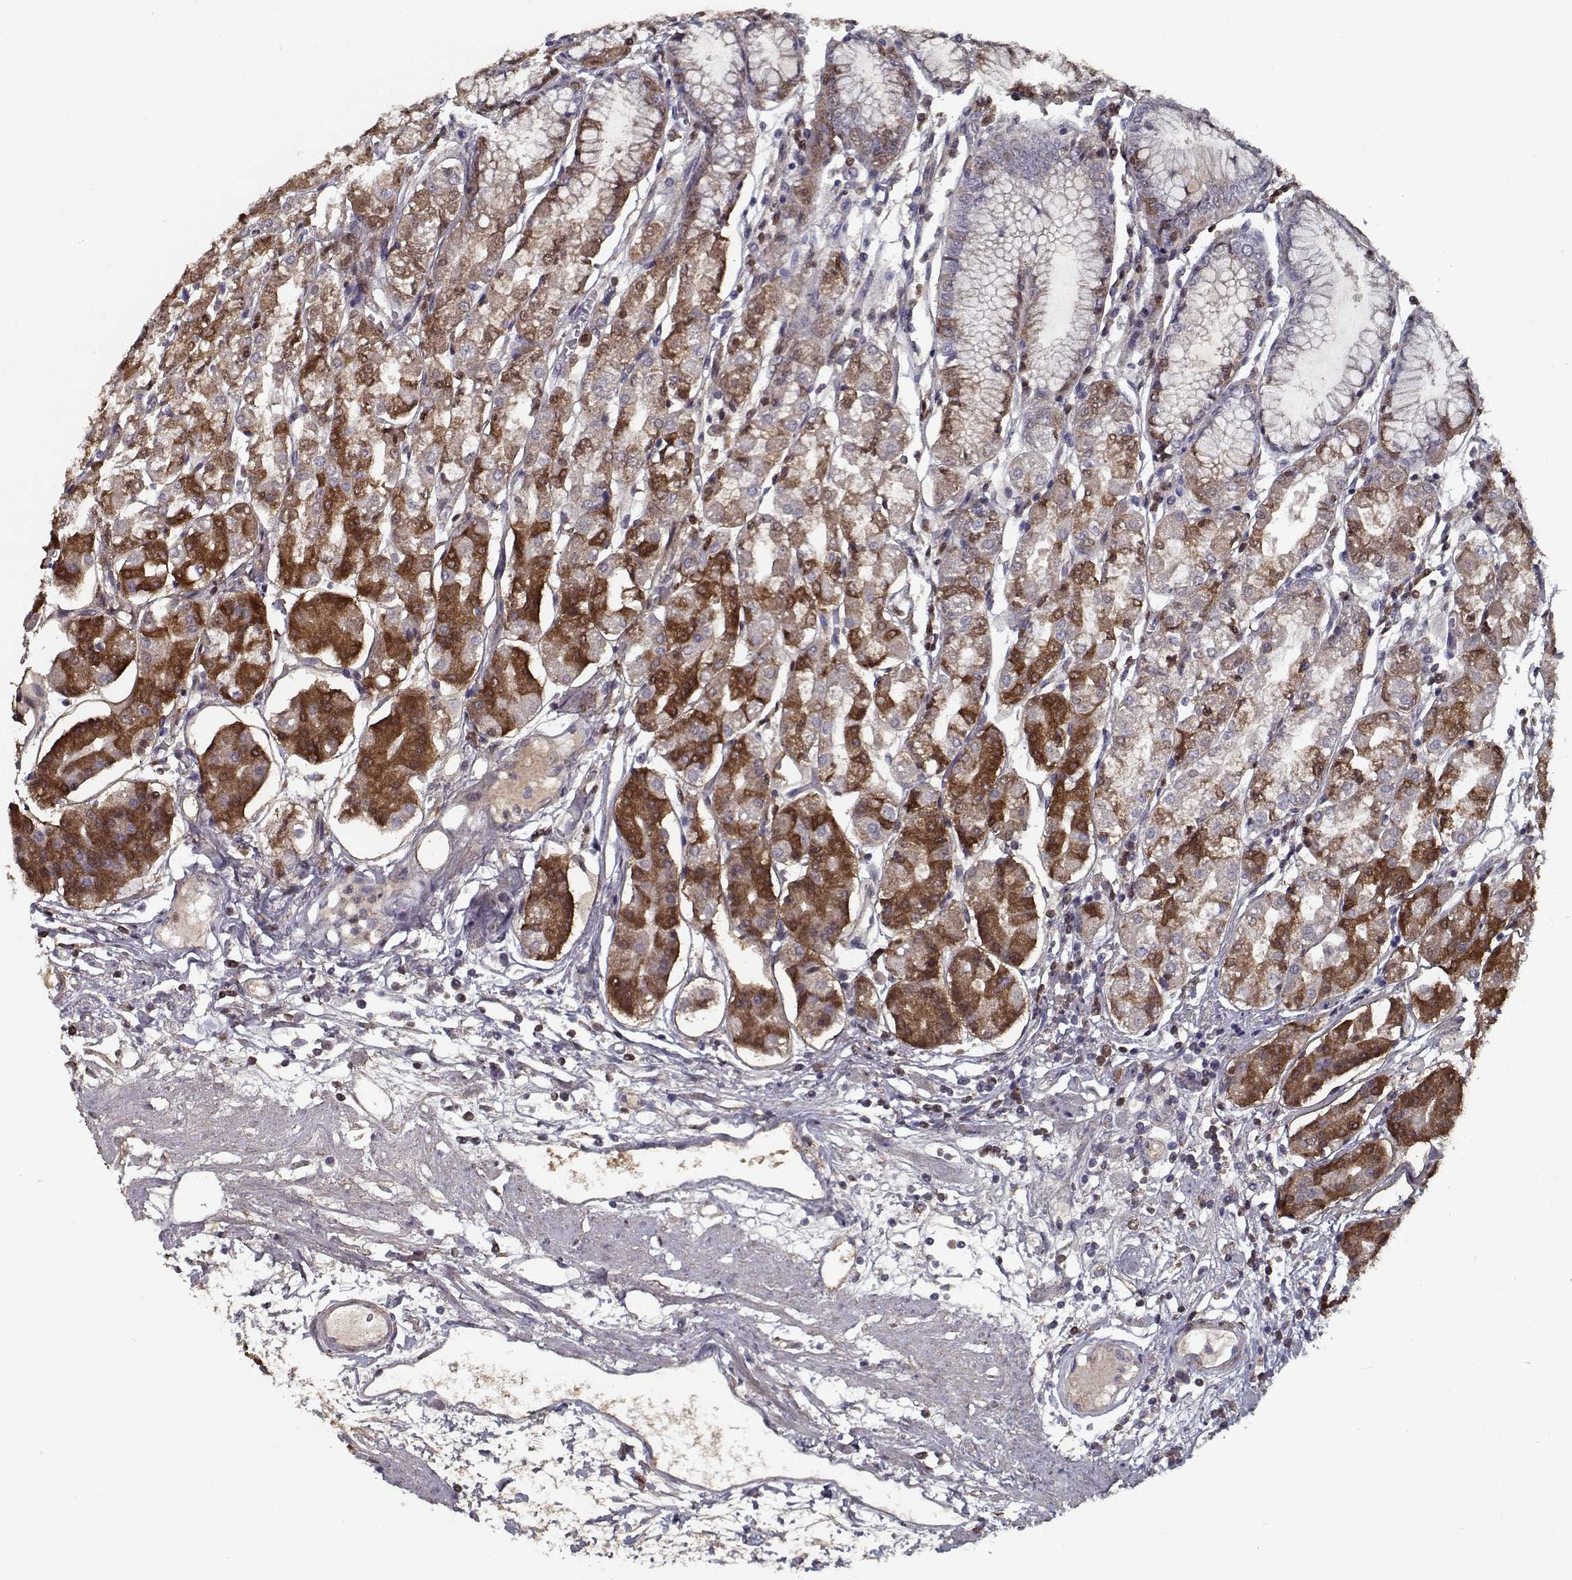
{"staining": {"intensity": "strong", "quantity": "25%-75%", "location": "cytoplasmic/membranous"}, "tissue": "stomach", "cell_type": "Glandular cells", "image_type": "normal", "snomed": [{"axis": "morphology", "description": "Normal tissue, NOS"}, {"axis": "topography", "description": "Skeletal muscle"}, {"axis": "topography", "description": "Stomach"}], "caption": "The immunohistochemical stain labels strong cytoplasmic/membranous staining in glandular cells of unremarkable stomach.", "gene": "LAMA2", "patient": {"sex": "female", "age": 57}}